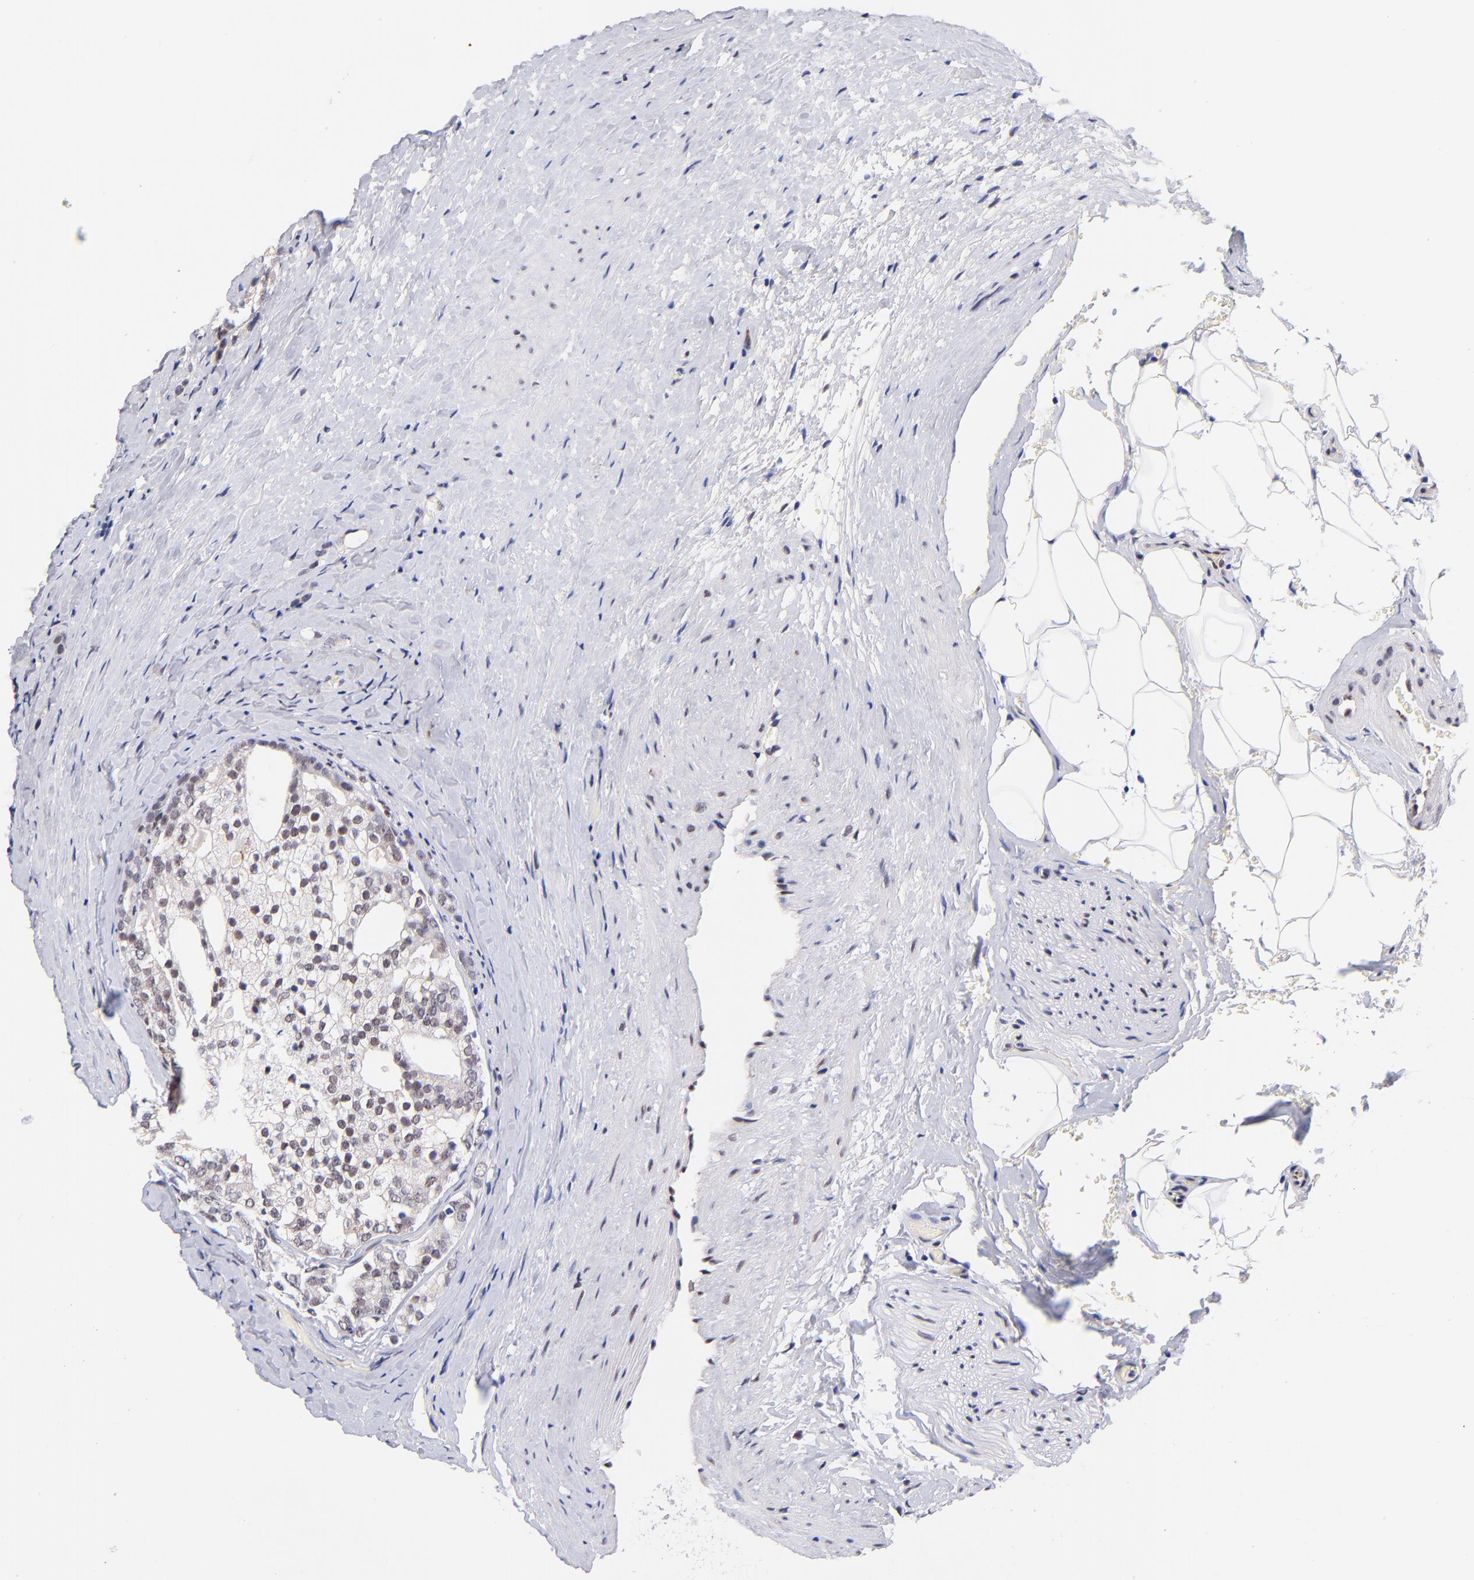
{"staining": {"intensity": "weak", "quantity": ">75%", "location": "nuclear"}, "tissue": "prostate cancer", "cell_type": "Tumor cells", "image_type": "cancer", "snomed": [{"axis": "morphology", "description": "Adenocarcinoma, Medium grade"}, {"axis": "topography", "description": "Prostate"}], "caption": "DAB immunohistochemical staining of human adenocarcinoma (medium-grade) (prostate) shows weak nuclear protein positivity in about >75% of tumor cells. (brown staining indicates protein expression, while blue staining denotes nuclei).", "gene": "MIDEAS", "patient": {"sex": "male", "age": 59}}